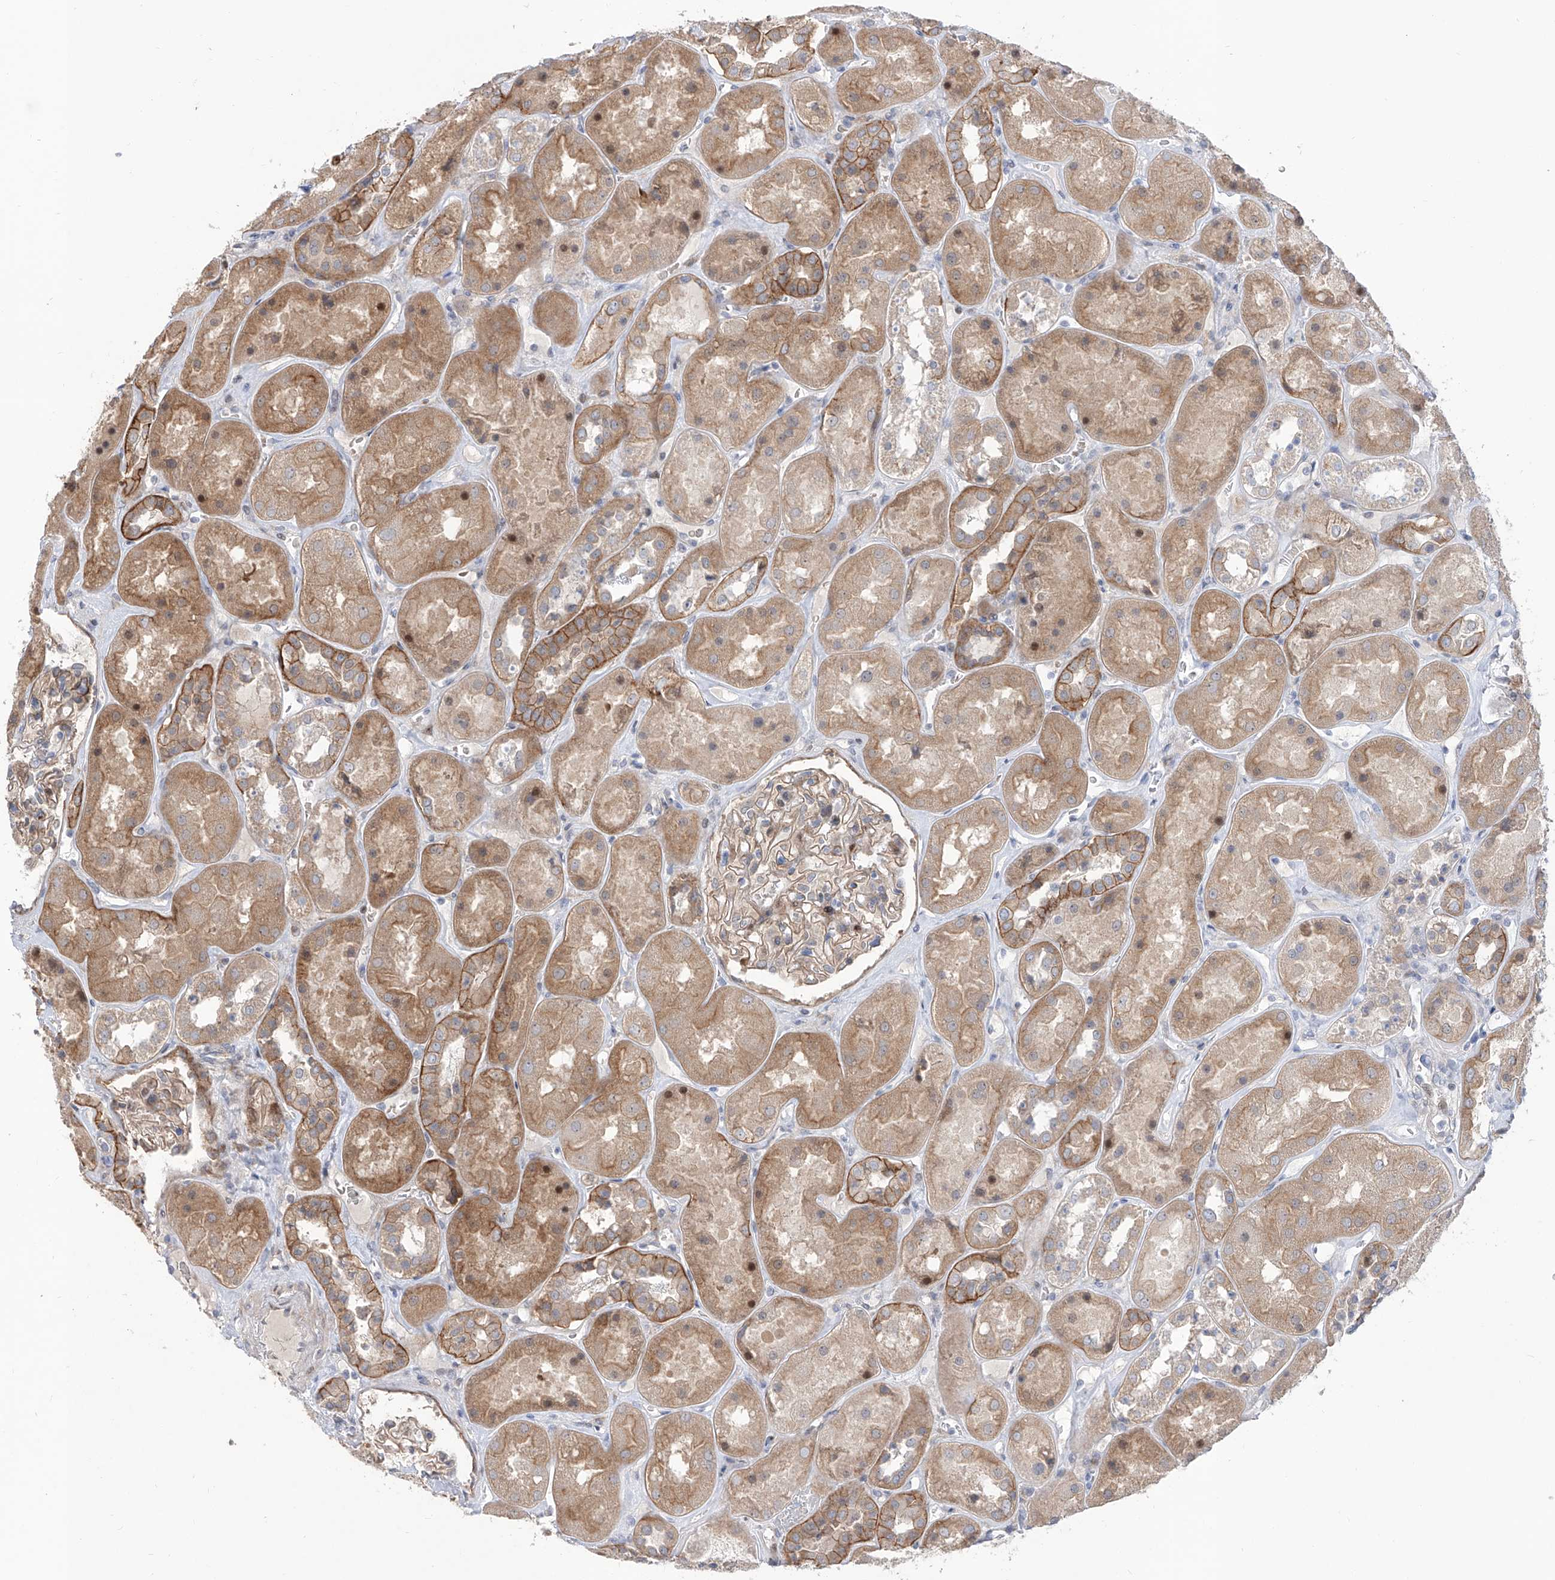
{"staining": {"intensity": "moderate", "quantity": "<25%", "location": "cytoplasmic/membranous,nuclear"}, "tissue": "kidney", "cell_type": "Cells in glomeruli", "image_type": "normal", "snomed": [{"axis": "morphology", "description": "Normal tissue, NOS"}, {"axis": "topography", "description": "Kidney"}], "caption": "High-magnification brightfield microscopy of benign kidney stained with DAB (3,3'-diaminobenzidine) (brown) and counterstained with hematoxylin (blue). cells in glomeruli exhibit moderate cytoplasmic/membranous,nuclear staining is identified in approximately<25% of cells.", "gene": "LRRC1", "patient": {"sex": "male", "age": 70}}